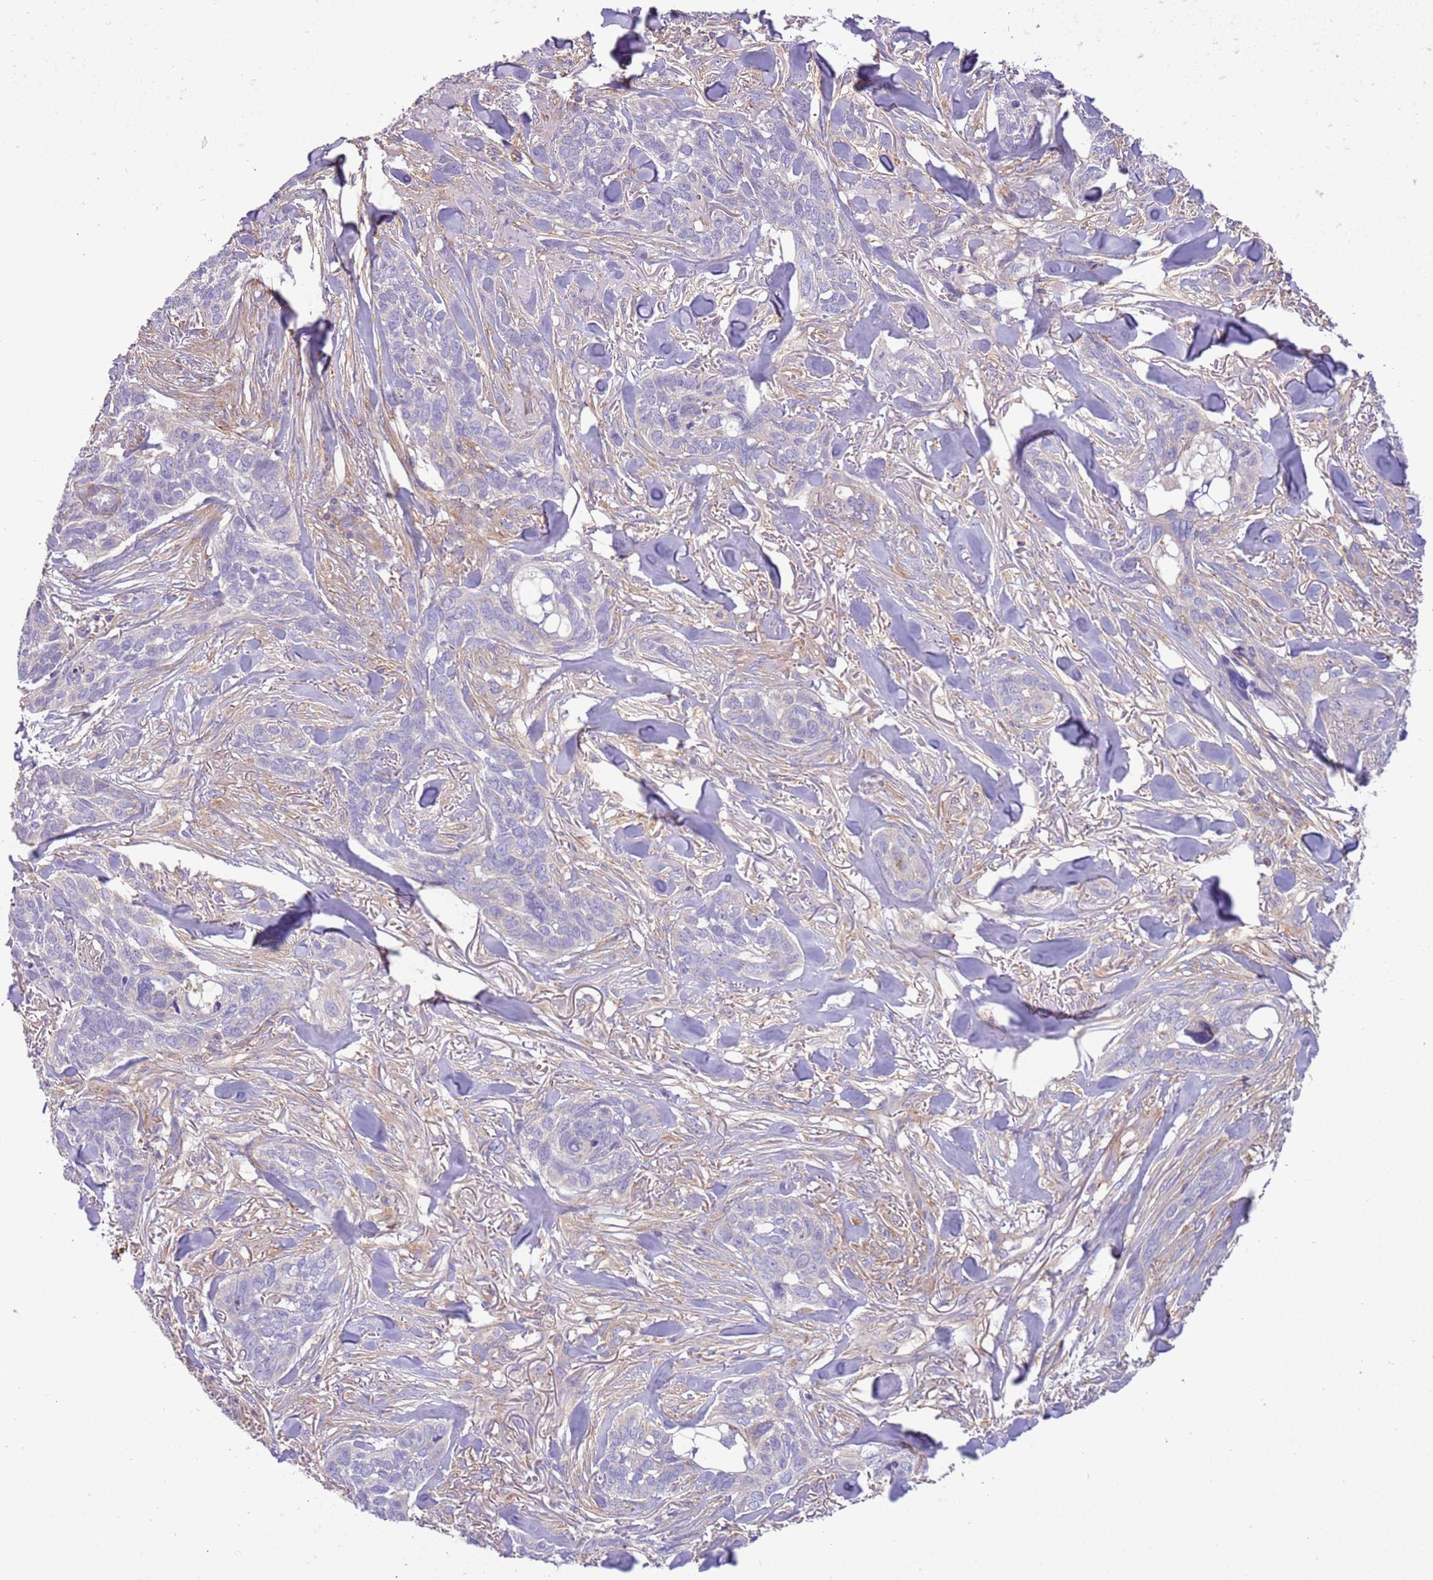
{"staining": {"intensity": "negative", "quantity": "none", "location": "none"}, "tissue": "skin cancer", "cell_type": "Tumor cells", "image_type": "cancer", "snomed": [{"axis": "morphology", "description": "Basal cell carcinoma"}, {"axis": "topography", "description": "Skin"}], "caption": "This is an immunohistochemistry (IHC) image of human basal cell carcinoma (skin). There is no positivity in tumor cells.", "gene": "NAALADL1", "patient": {"sex": "male", "age": 86}}